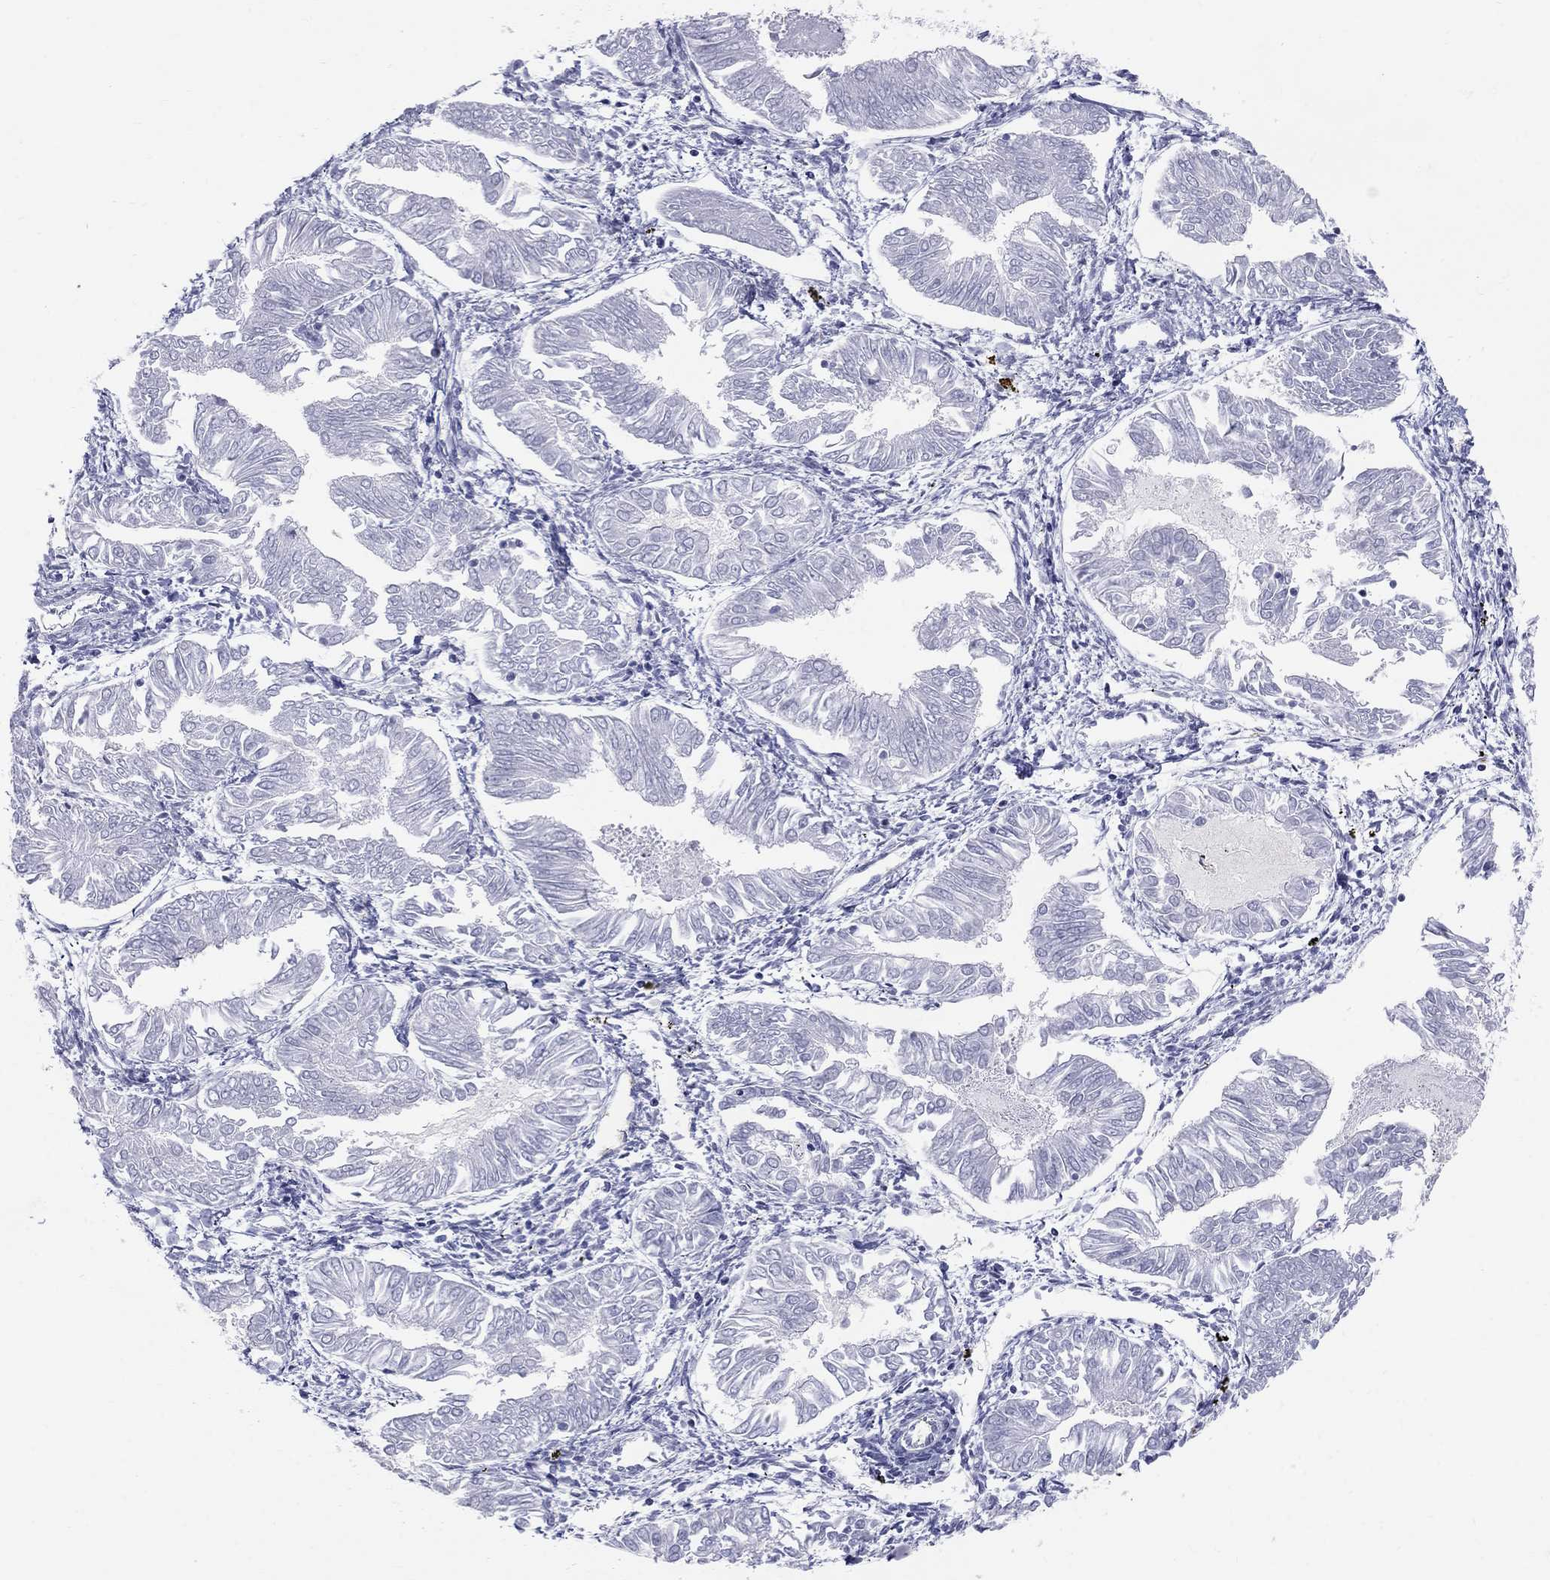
{"staining": {"intensity": "negative", "quantity": "none", "location": "none"}, "tissue": "endometrial cancer", "cell_type": "Tumor cells", "image_type": "cancer", "snomed": [{"axis": "morphology", "description": "Adenocarcinoma, NOS"}, {"axis": "topography", "description": "Endometrium"}], "caption": "Histopathology image shows no significant protein positivity in tumor cells of endometrial adenocarcinoma.", "gene": "DMTN", "patient": {"sex": "female", "age": 53}}